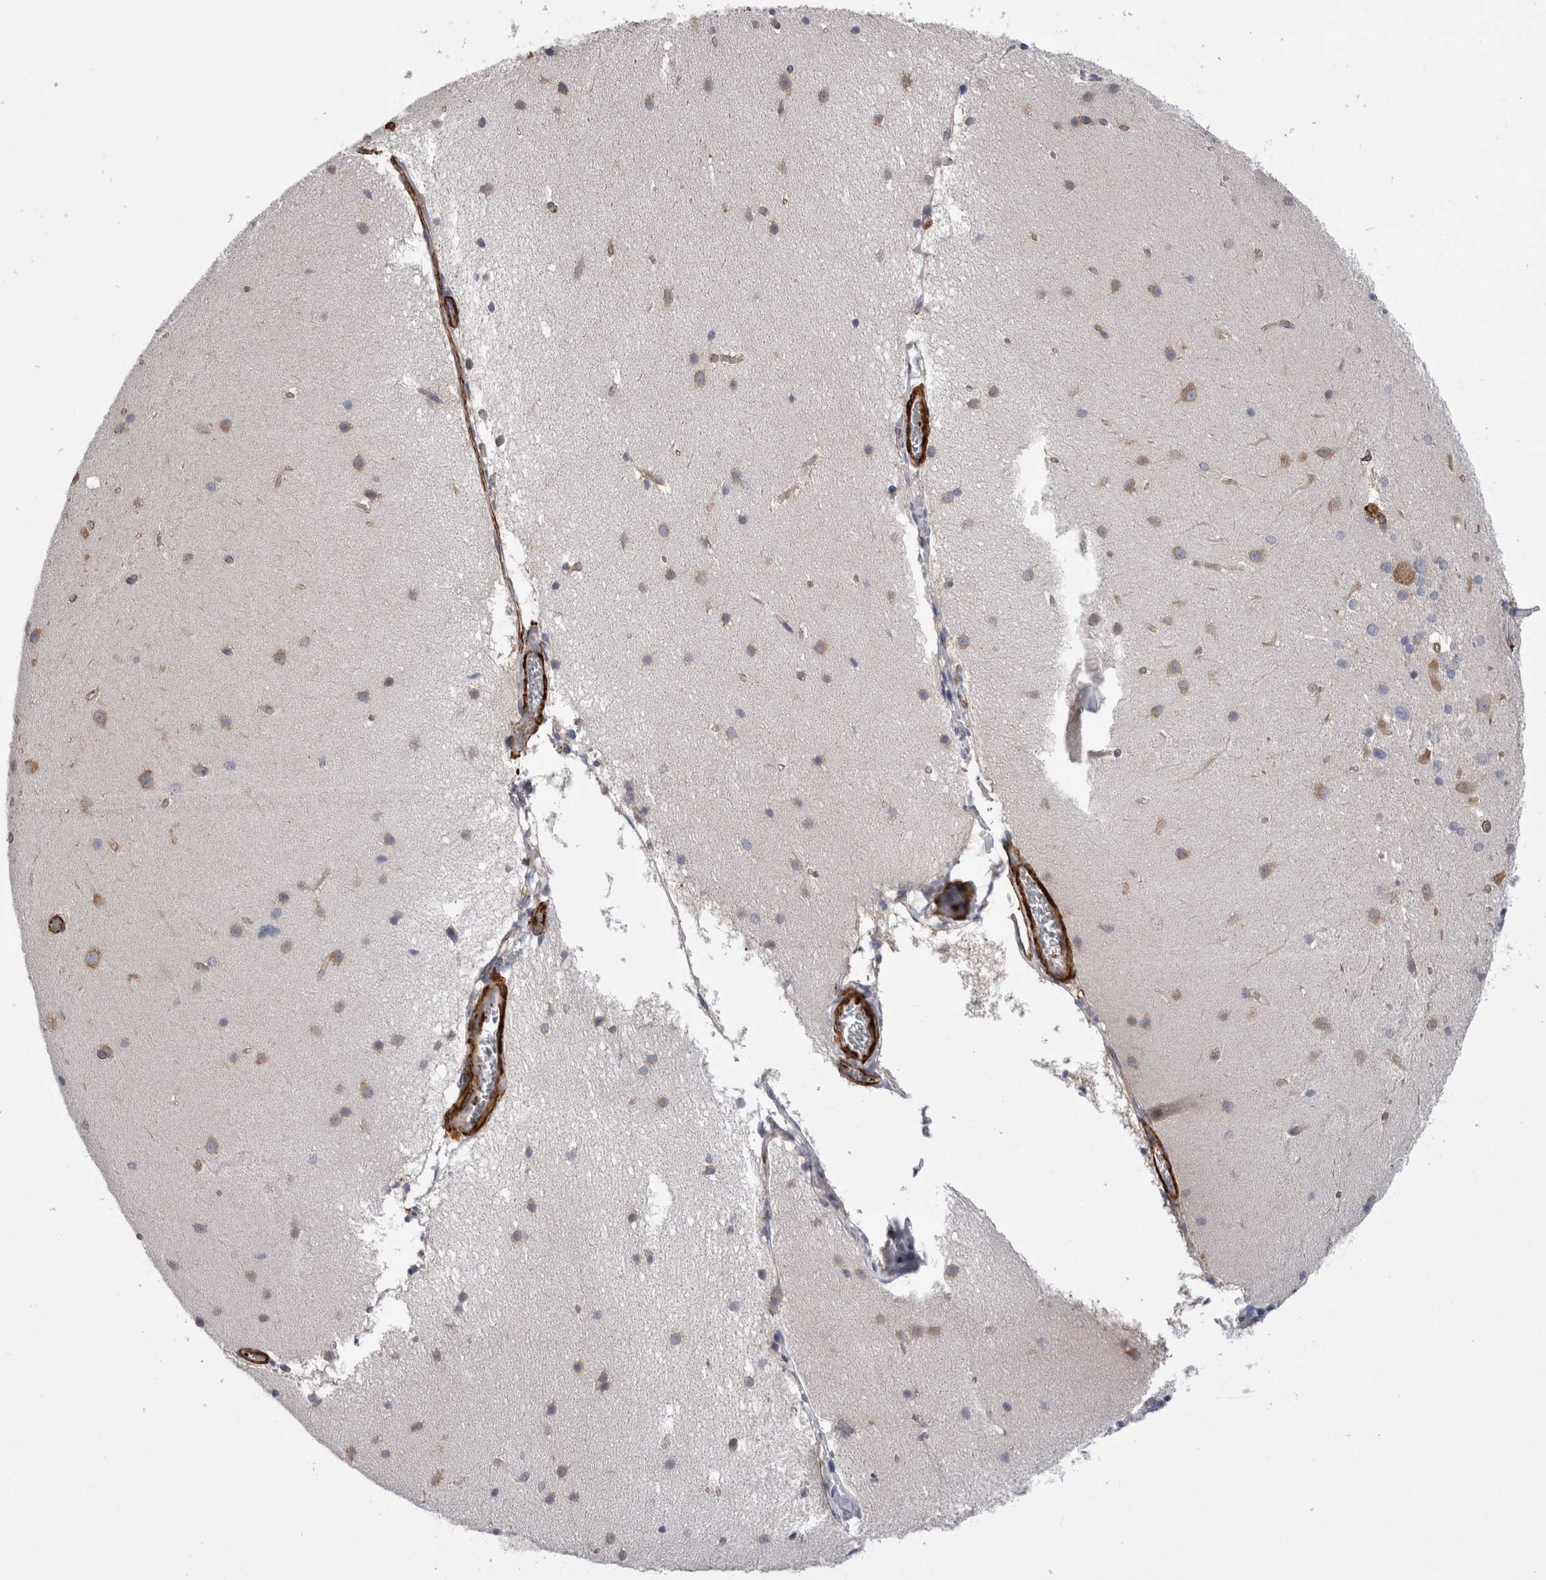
{"staining": {"intensity": "negative", "quantity": "none", "location": "none"}, "tissue": "cerebellum", "cell_type": "Cells in granular layer", "image_type": "normal", "snomed": [{"axis": "morphology", "description": "Normal tissue, NOS"}, {"axis": "topography", "description": "Cerebellum"}], "caption": "This is an immunohistochemistry (IHC) photomicrograph of benign cerebellum. There is no expression in cells in granular layer.", "gene": "EPRS1", "patient": {"sex": "female", "age": 19}}